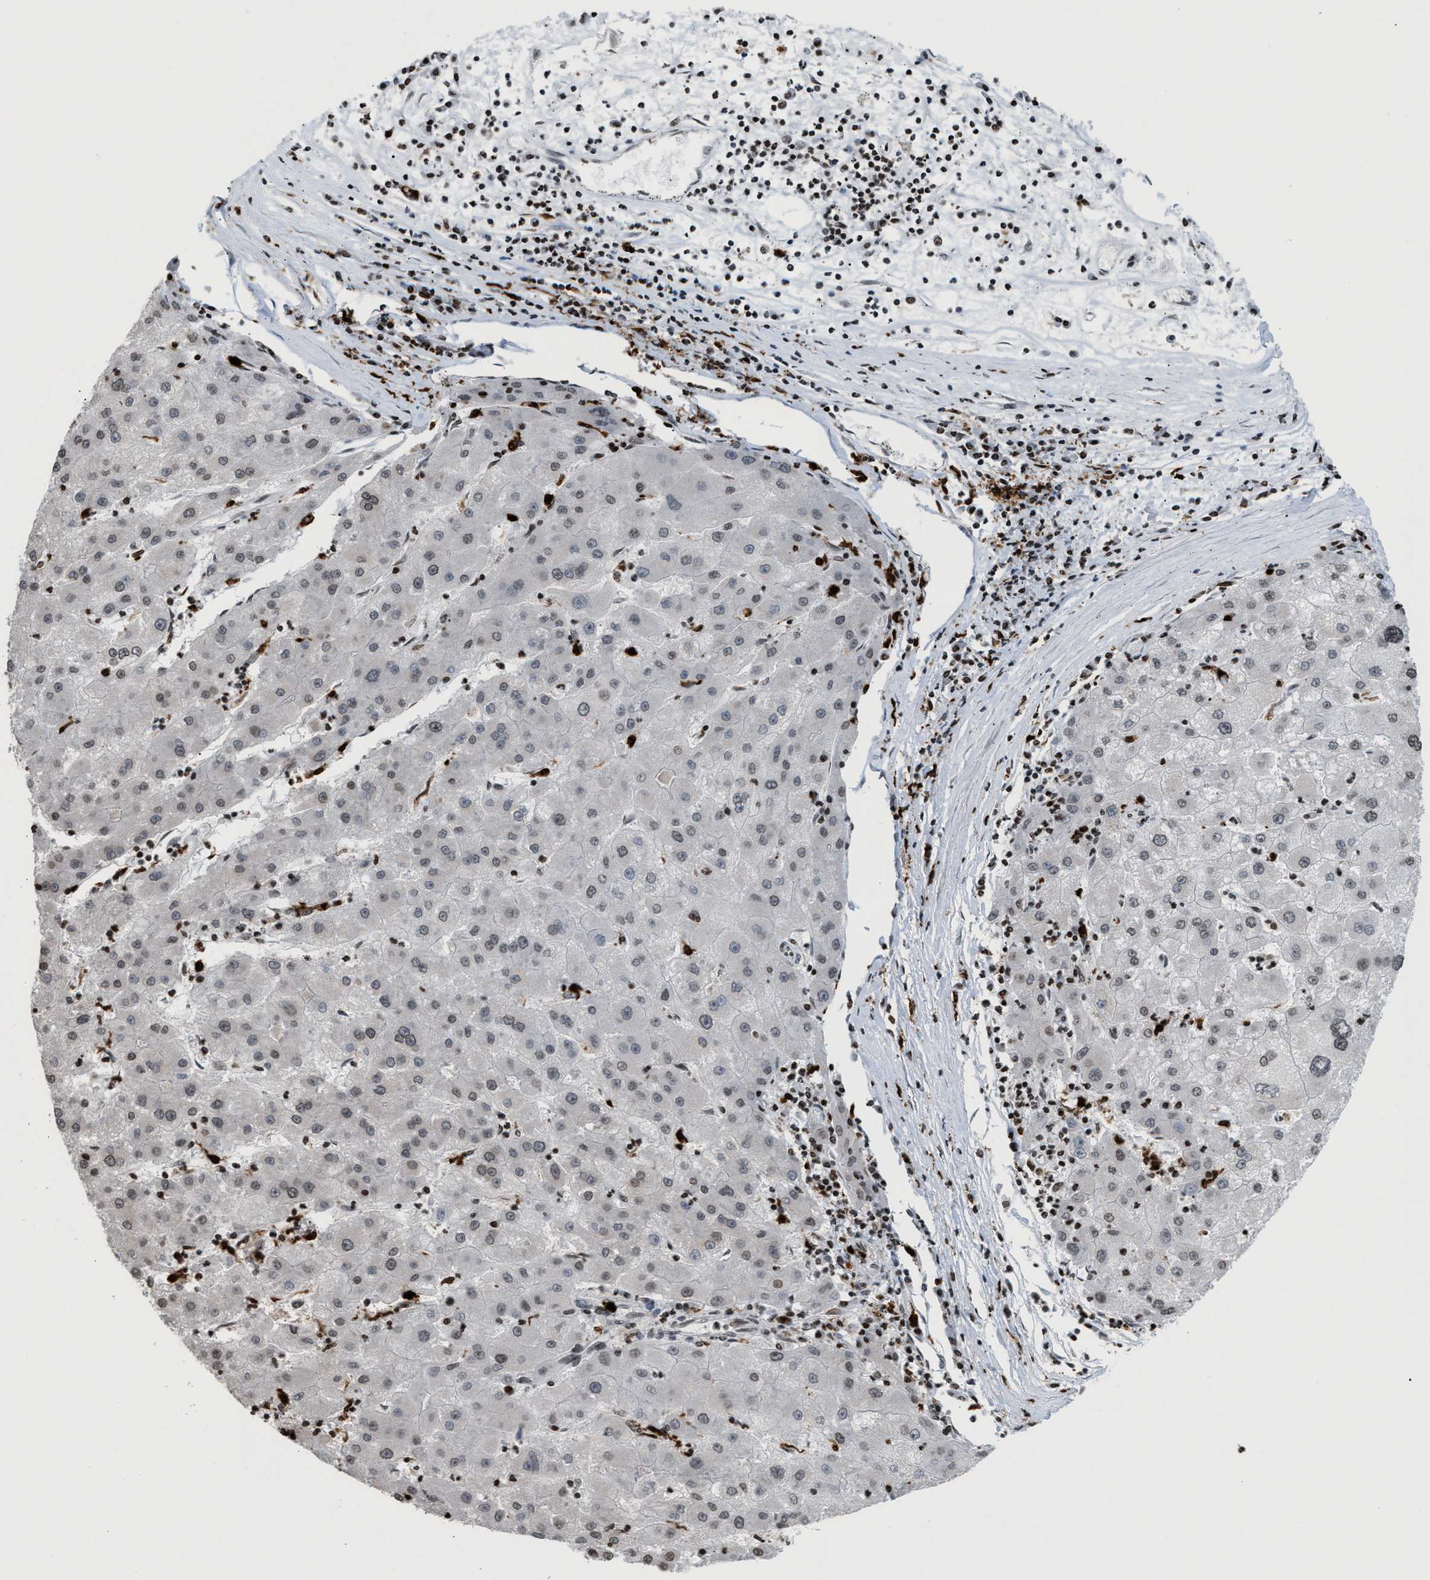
{"staining": {"intensity": "weak", "quantity": "25%-75%", "location": "nuclear"}, "tissue": "liver cancer", "cell_type": "Tumor cells", "image_type": "cancer", "snomed": [{"axis": "morphology", "description": "Carcinoma, Hepatocellular, NOS"}, {"axis": "topography", "description": "Liver"}], "caption": "Liver hepatocellular carcinoma tissue exhibits weak nuclear positivity in about 25%-75% of tumor cells, visualized by immunohistochemistry.", "gene": "PRUNE2", "patient": {"sex": "male", "age": 72}}